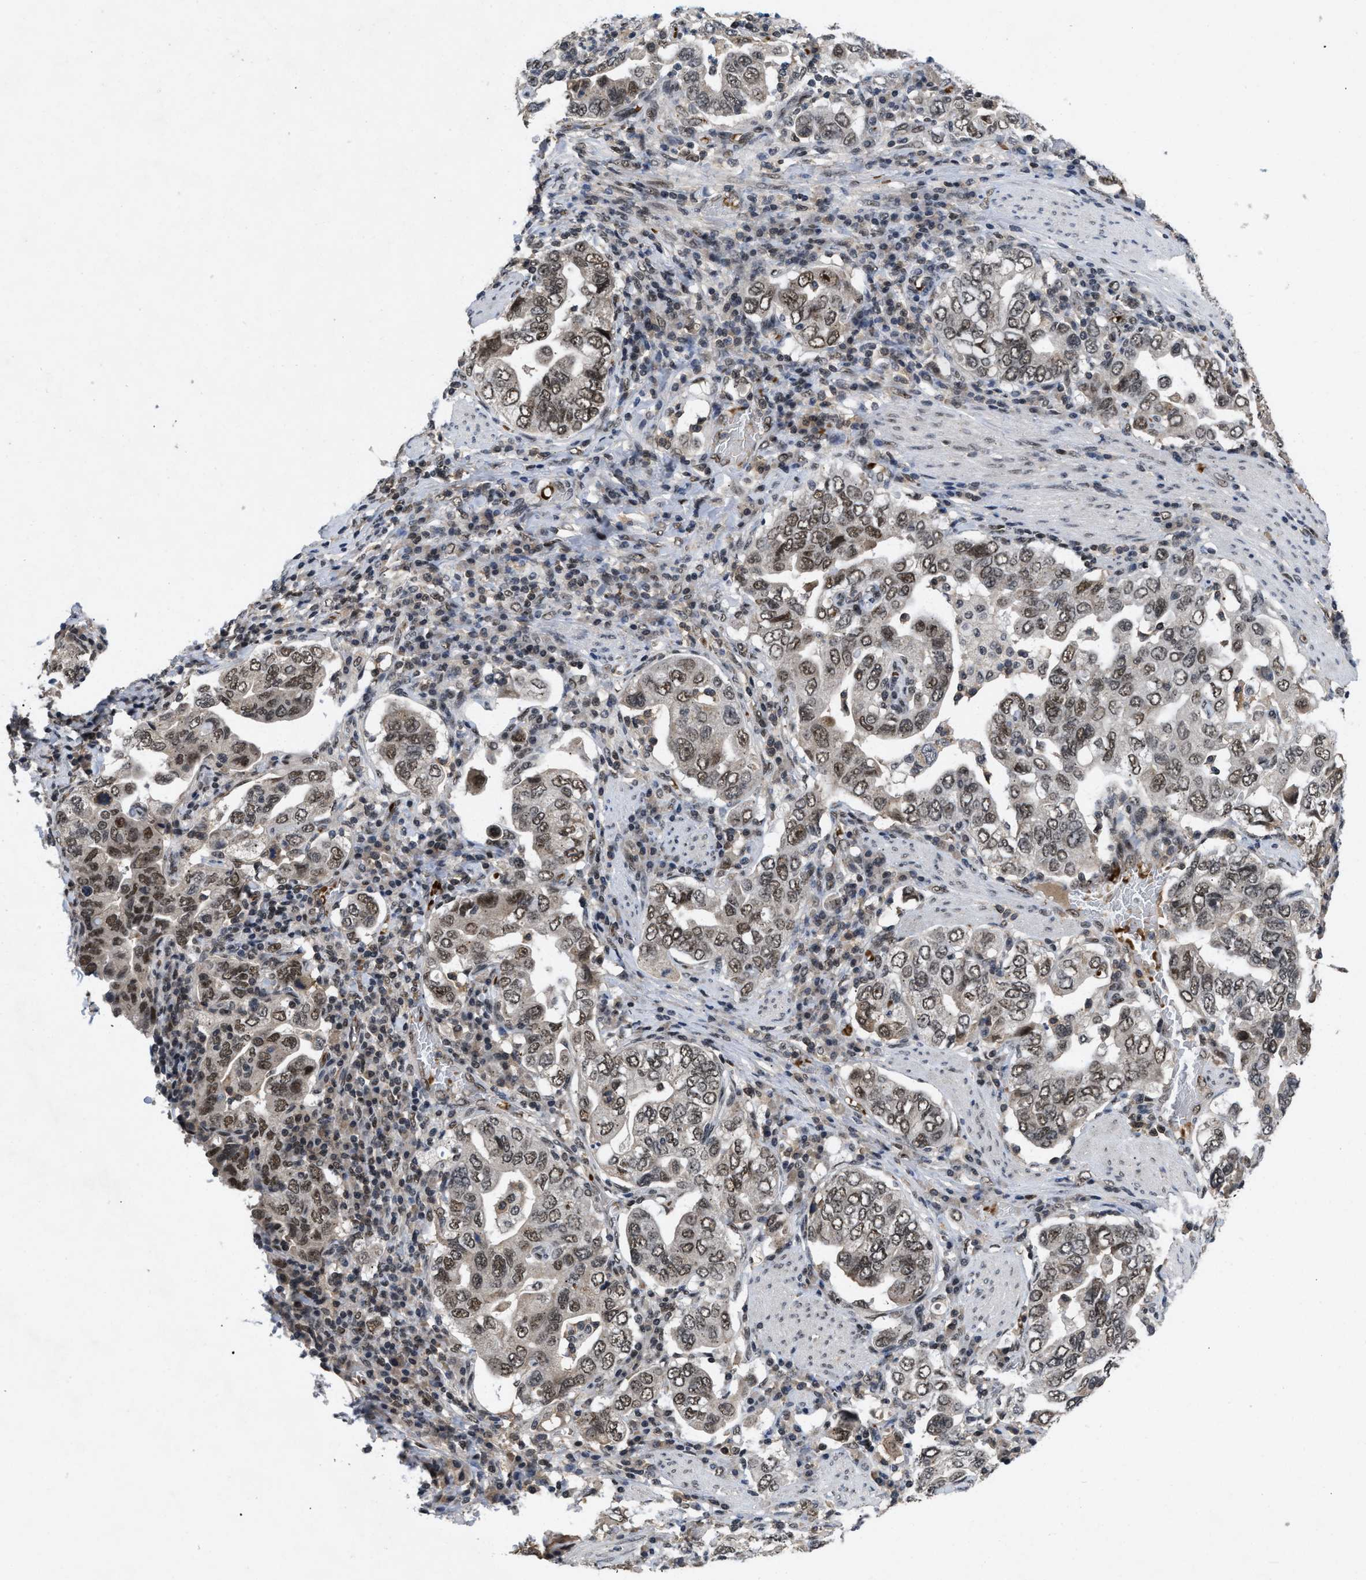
{"staining": {"intensity": "moderate", "quantity": ">75%", "location": "nuclear"}, "tissue": "stomach cancer", "cell_type": "Tumor cells", "image_type": "cancer", "snomed": [{"axis": "morphology", "description": "Adenocarcinoma, NOS"}, {"axis": "topography", "description": "Stomach, upper"}], "caption": "Protein expression by IHC exhibits moderate nuclear expression in about >75% of tumor cells in stomach cancer.", "gene": "ZNF346", "patient": {"sex": "male", "age": 62}}